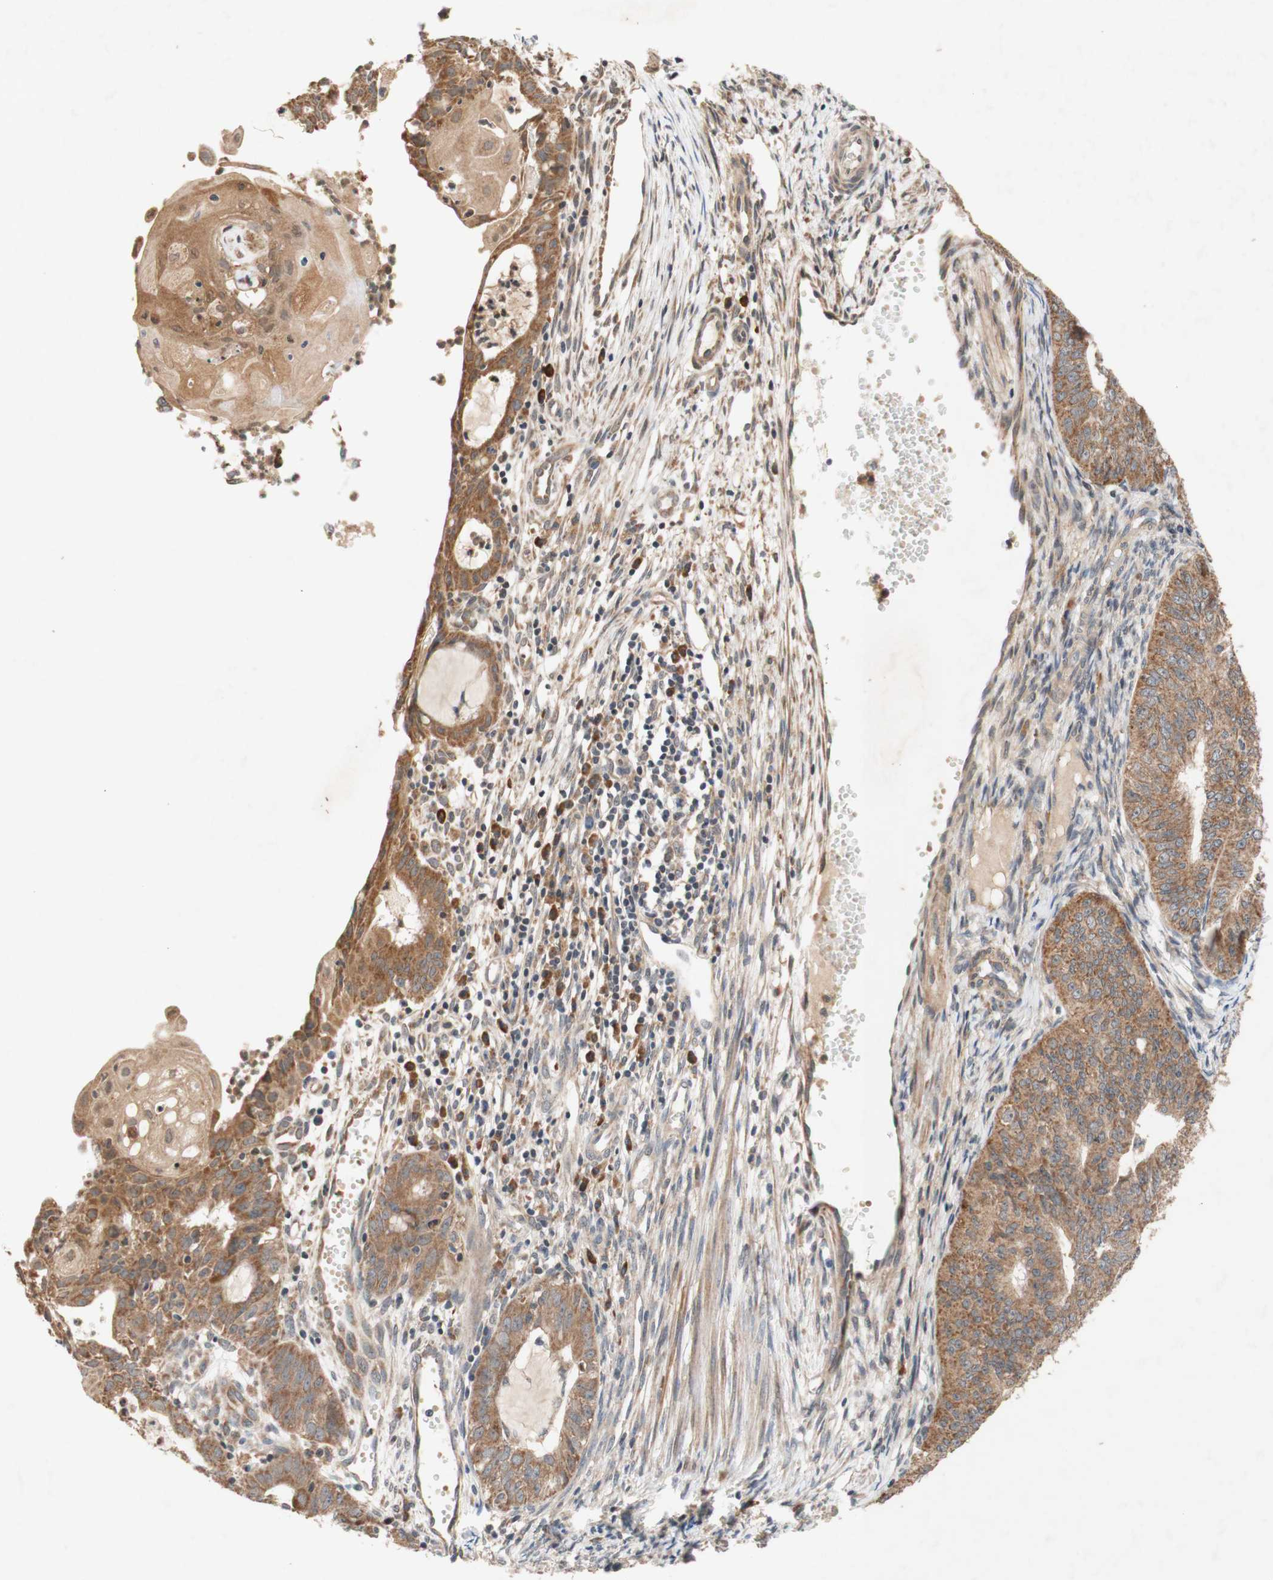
{"staining": {"intensity": "moderate", "quantity": ">75%", "location": "cytoplasmic/membranous"}, "tissue": "endometrial cancer", "cell_type": "Tumor cells", "image_type": "cancer", "snomed": [{"axis": "morphology", "description": "Adenocarcinoma, NOS"}, {"axis": "topography", "description": "Endometrium"}], "caption": "Adenocarcinoma (endometrial) tissue displays moderate cytoplasmic/membranous staining in about >75% of tumor cells, visualized by immunohistochemistry.", "gene": "DDOST", "patient": {"sex": "female", "age": 32}}